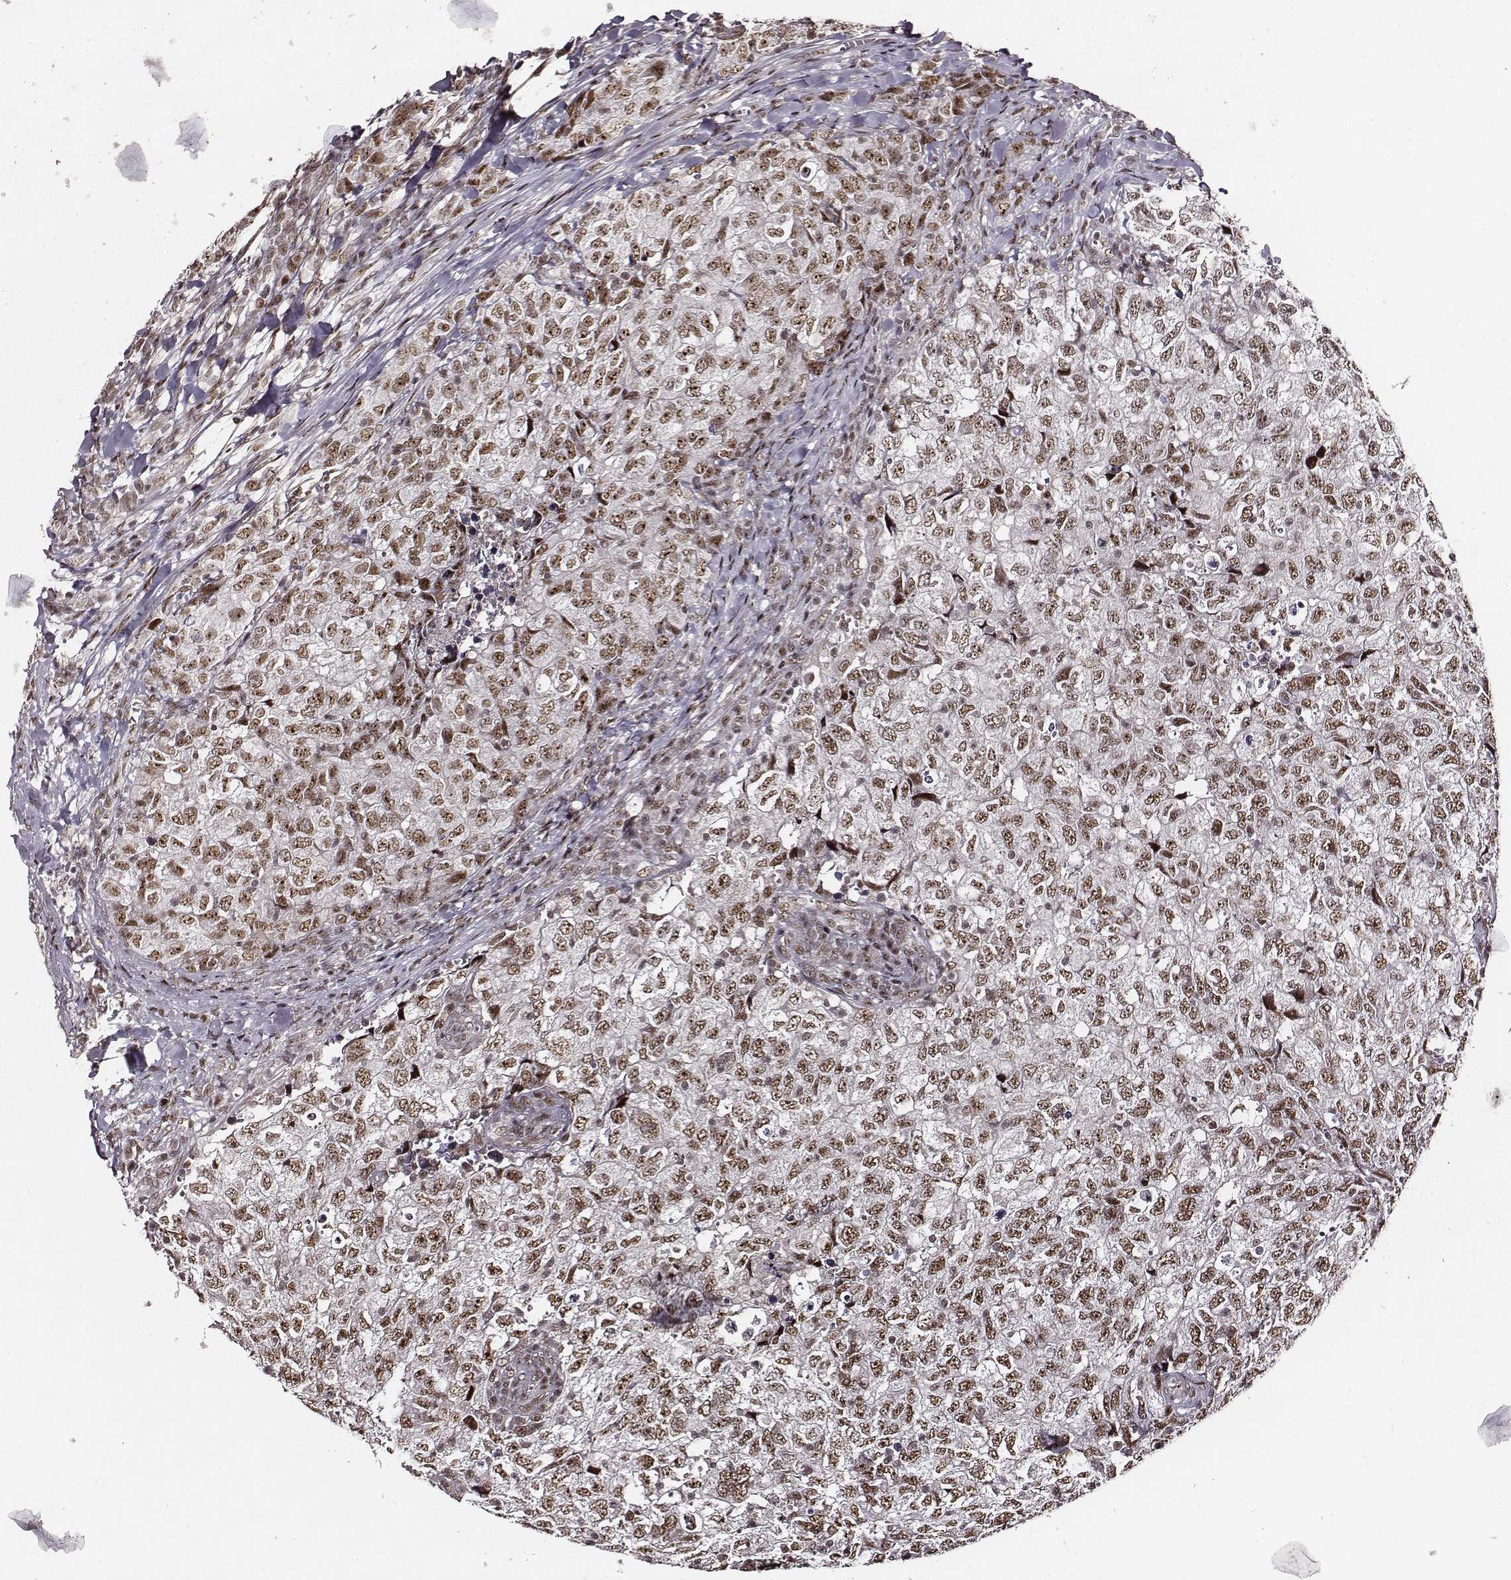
{"staining": {"intensity": "weak", "quantity": ">75%", "location": "nuclear"}, "tissue": "breast cancer", "cell_type": "Tumor cells", "image_type": "cancer", "snomed": [{"axis": "morphology", "description": "Duct carcinoma"}, {"axis": "topography", "description": "Breast"}], "caption": "This is a micrograph of IHC staining of breast cancer (infiltrating ductal carcinoma), which shows weak expression in the nuclear of tumor cells.", "gene": "PPARA", "patient": {"sex": "female", "age": 30}}